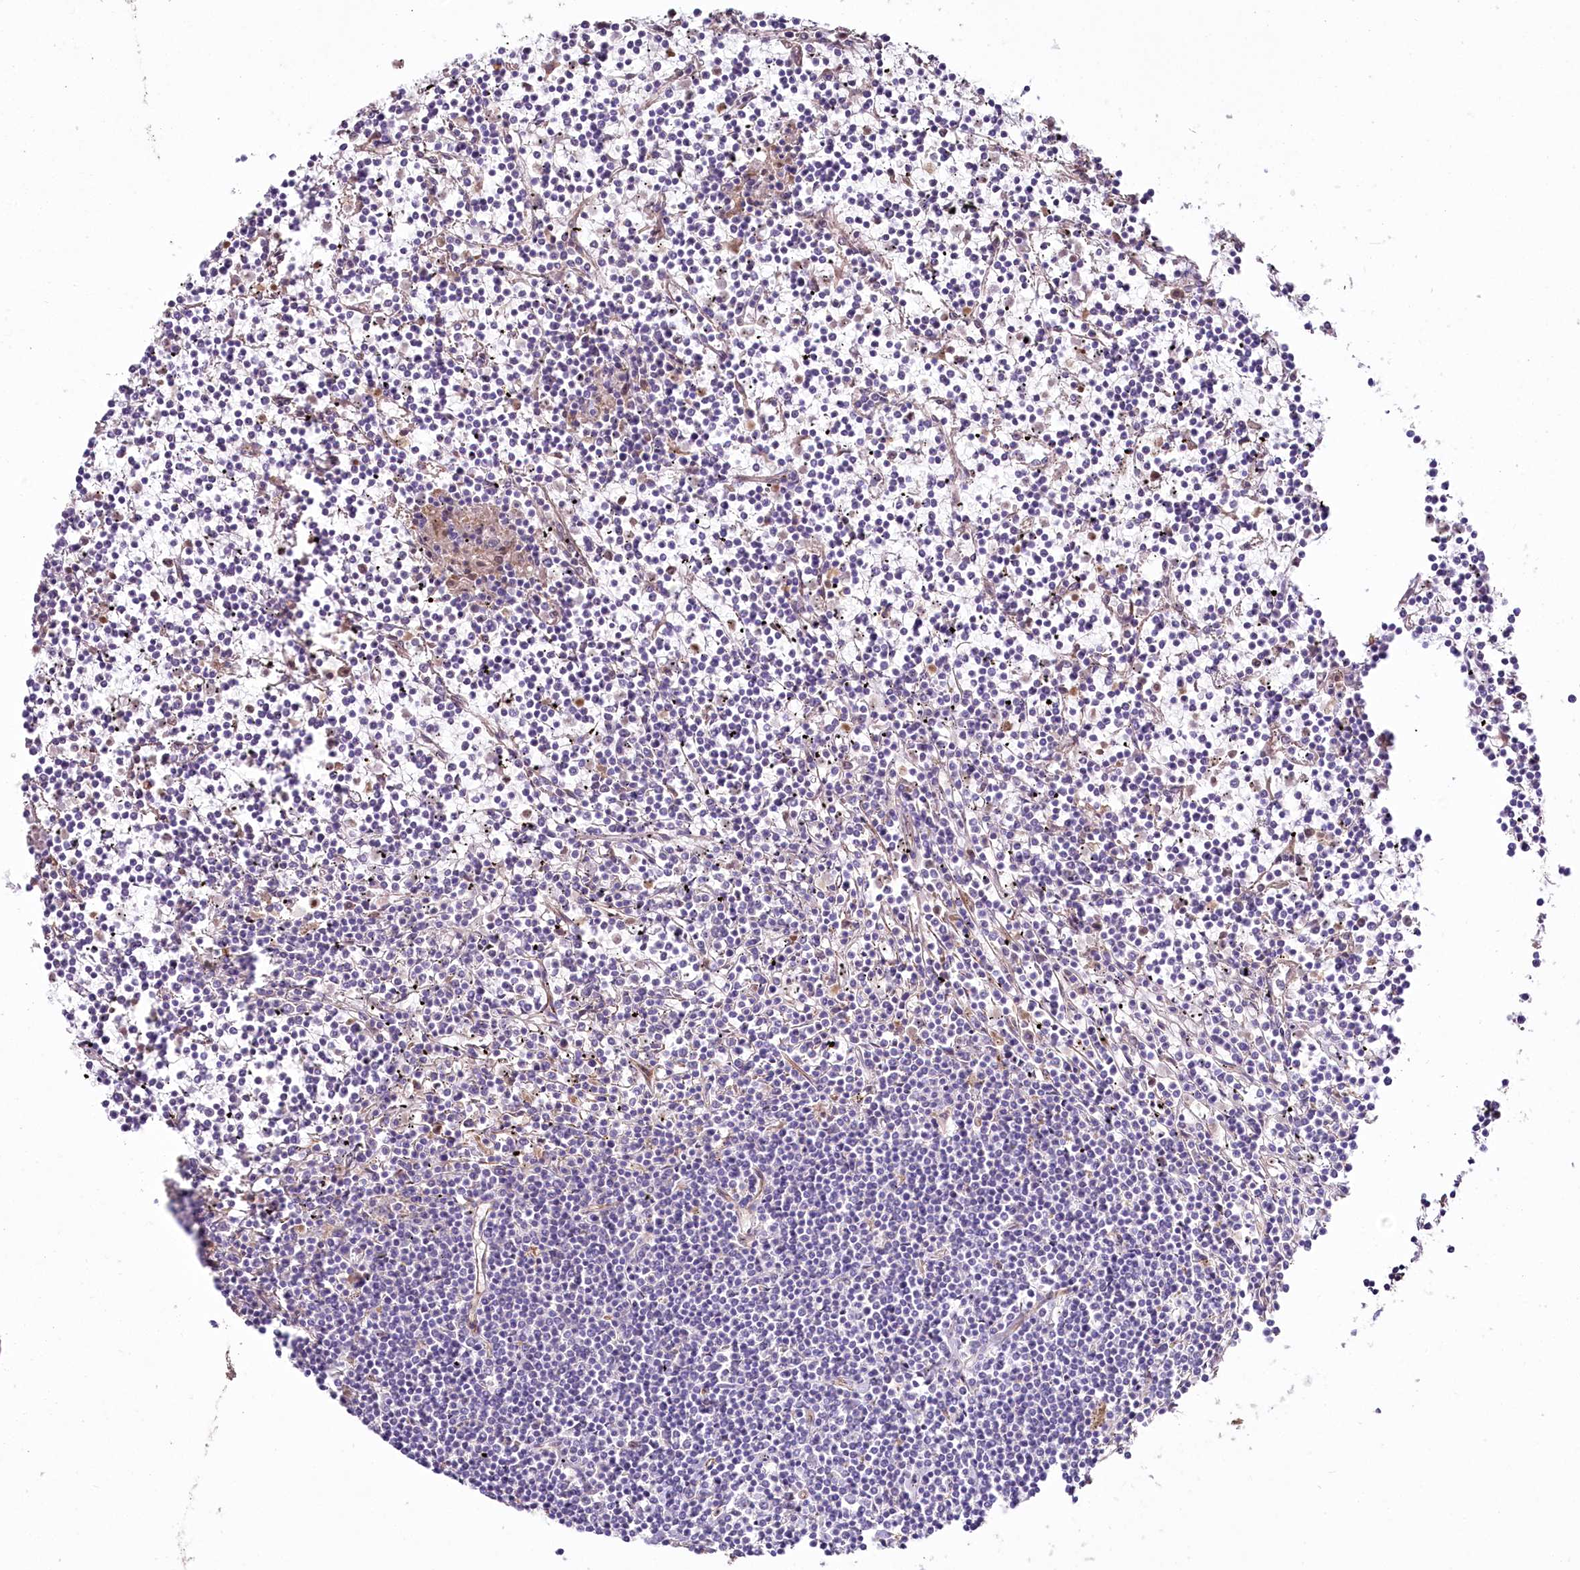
{"staining": {"intensity": "negative", "quantity": "none", "location": "none"}, "tissue": "lymphoma", "cell_type": "Tumor cells", "image_type": "cancer", "snomed": [{"axis": "morphology", "description": "Malignant lymphoma, non-Hodgkin's type, Low grade"}, {"axis": "topography", "description": "Spleen"}], "caption": "An IHC micrograph of malignant lymphoma, non-Hodgkin's type (low-grade) is shown. There is no staining in tumor cells of malignant lymphoma, non-Hodgkin's type (low-grade). Brightfield microscopy of immunohistochemistry stained with DAB (brown) and hematoxylin (blue), captured at high magnification.", "gene": "SUMF1", "patient": {"sex": "female", "age": 19}}